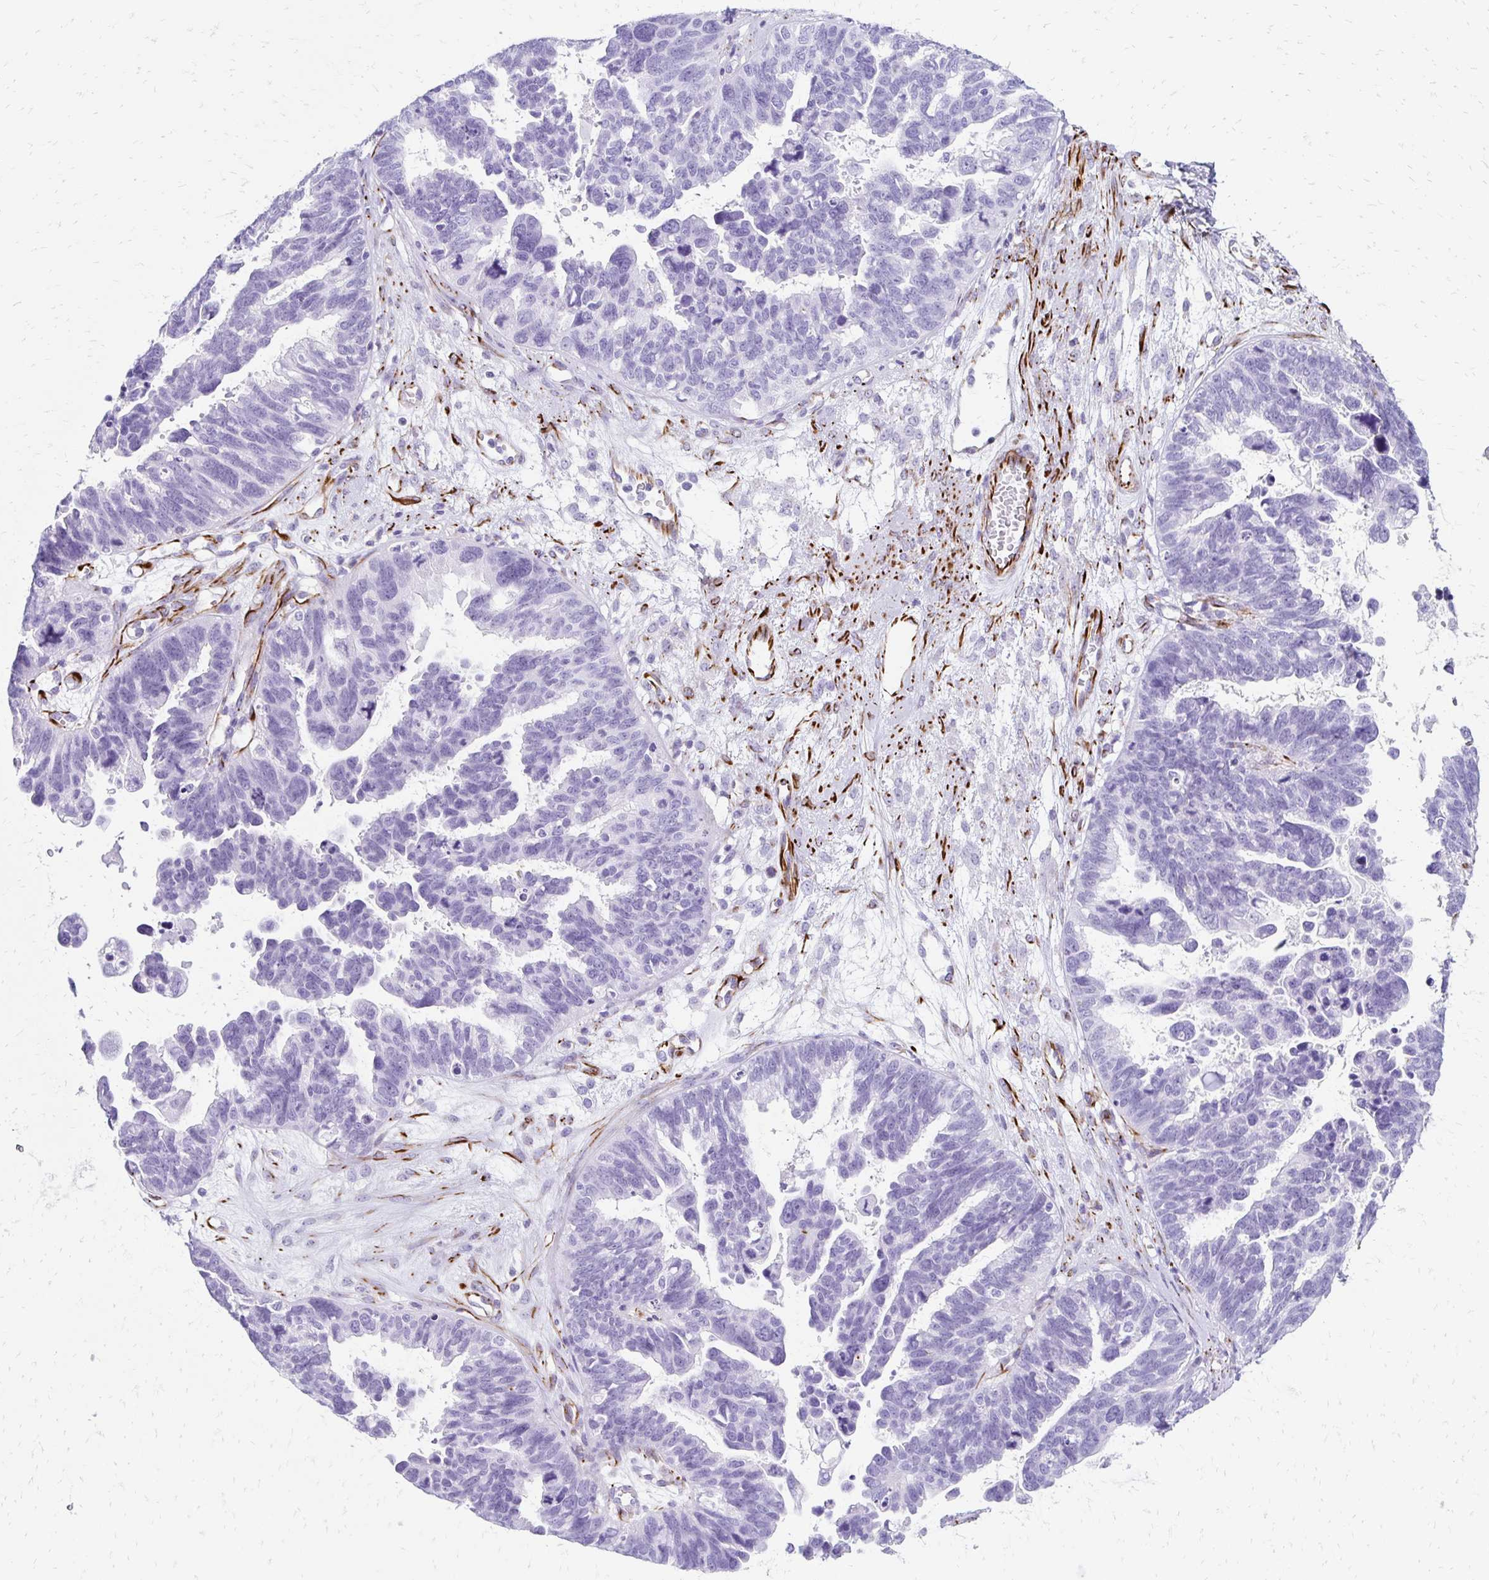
{"staining": {"intensity": "negative", "quantity": "none", "location": "none"}, "tissue": "ovarian cancer", "cell_type": "Tumor cells", "image_type": "cancer", "snomed": [{"axis": "morphology", "description": "Cystadenocarcinoma, serous, NOS"}, {"axis": "topography", "description": "Ovary"}], "caption": "Immunohistochemistry (IHC) histopathology image of ovarian cancer stained for a protein (brown), which demonstrates no expression in tumor cells. (Stains: DAB (3,3'-diaminobenzidine) IHC with hematoxylin counter stain, Microscopy: brightfield microscopy at high magnification).", "gene": "TMEM54", "patient": {"sex": "female", "age": 60}}